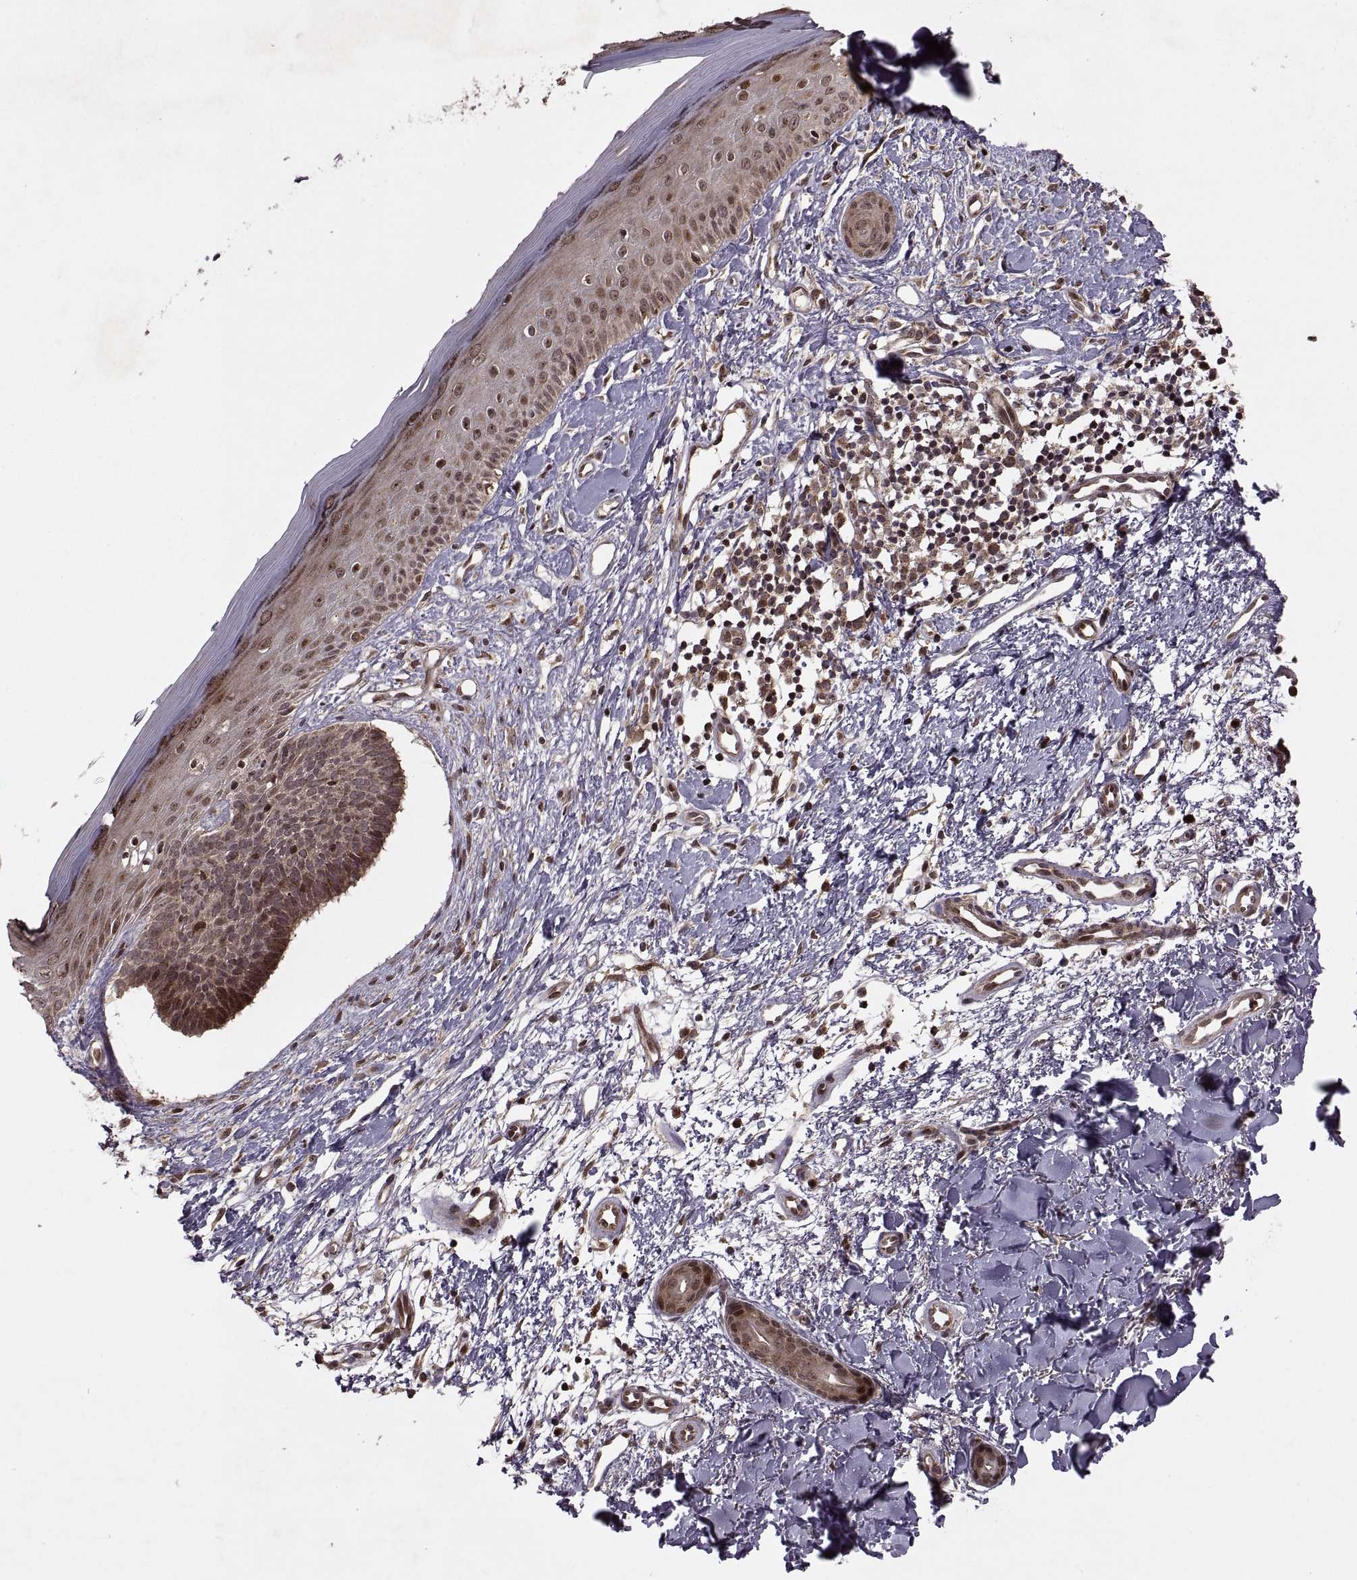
{"staining": {"intensity": "weak", "quantity": ">75%", "location": "cytoplasmic/membranous,nuclear"}, "tissue": "skin cancer", "cell_type": "Tumor cells", "image_type": "cancer", "snomed": [{"axis": "morphology", "description": "Basal cell carcinoma"}, {"axis": "topography", "description": "Skin"}], "caption": "Immunohistochemistry (DAB (3,3'-diaminobenzidine)) staining of basal cell carcinoma (skin) exhibits weak cytoplasmic/membranous and nuclear protein expression in about >75% of tumor cells. The protein is shown in brown color, while the nuclei are stained blue.", "gene": "PTOV1", "patient": {"sex": "male", "age": 51}}